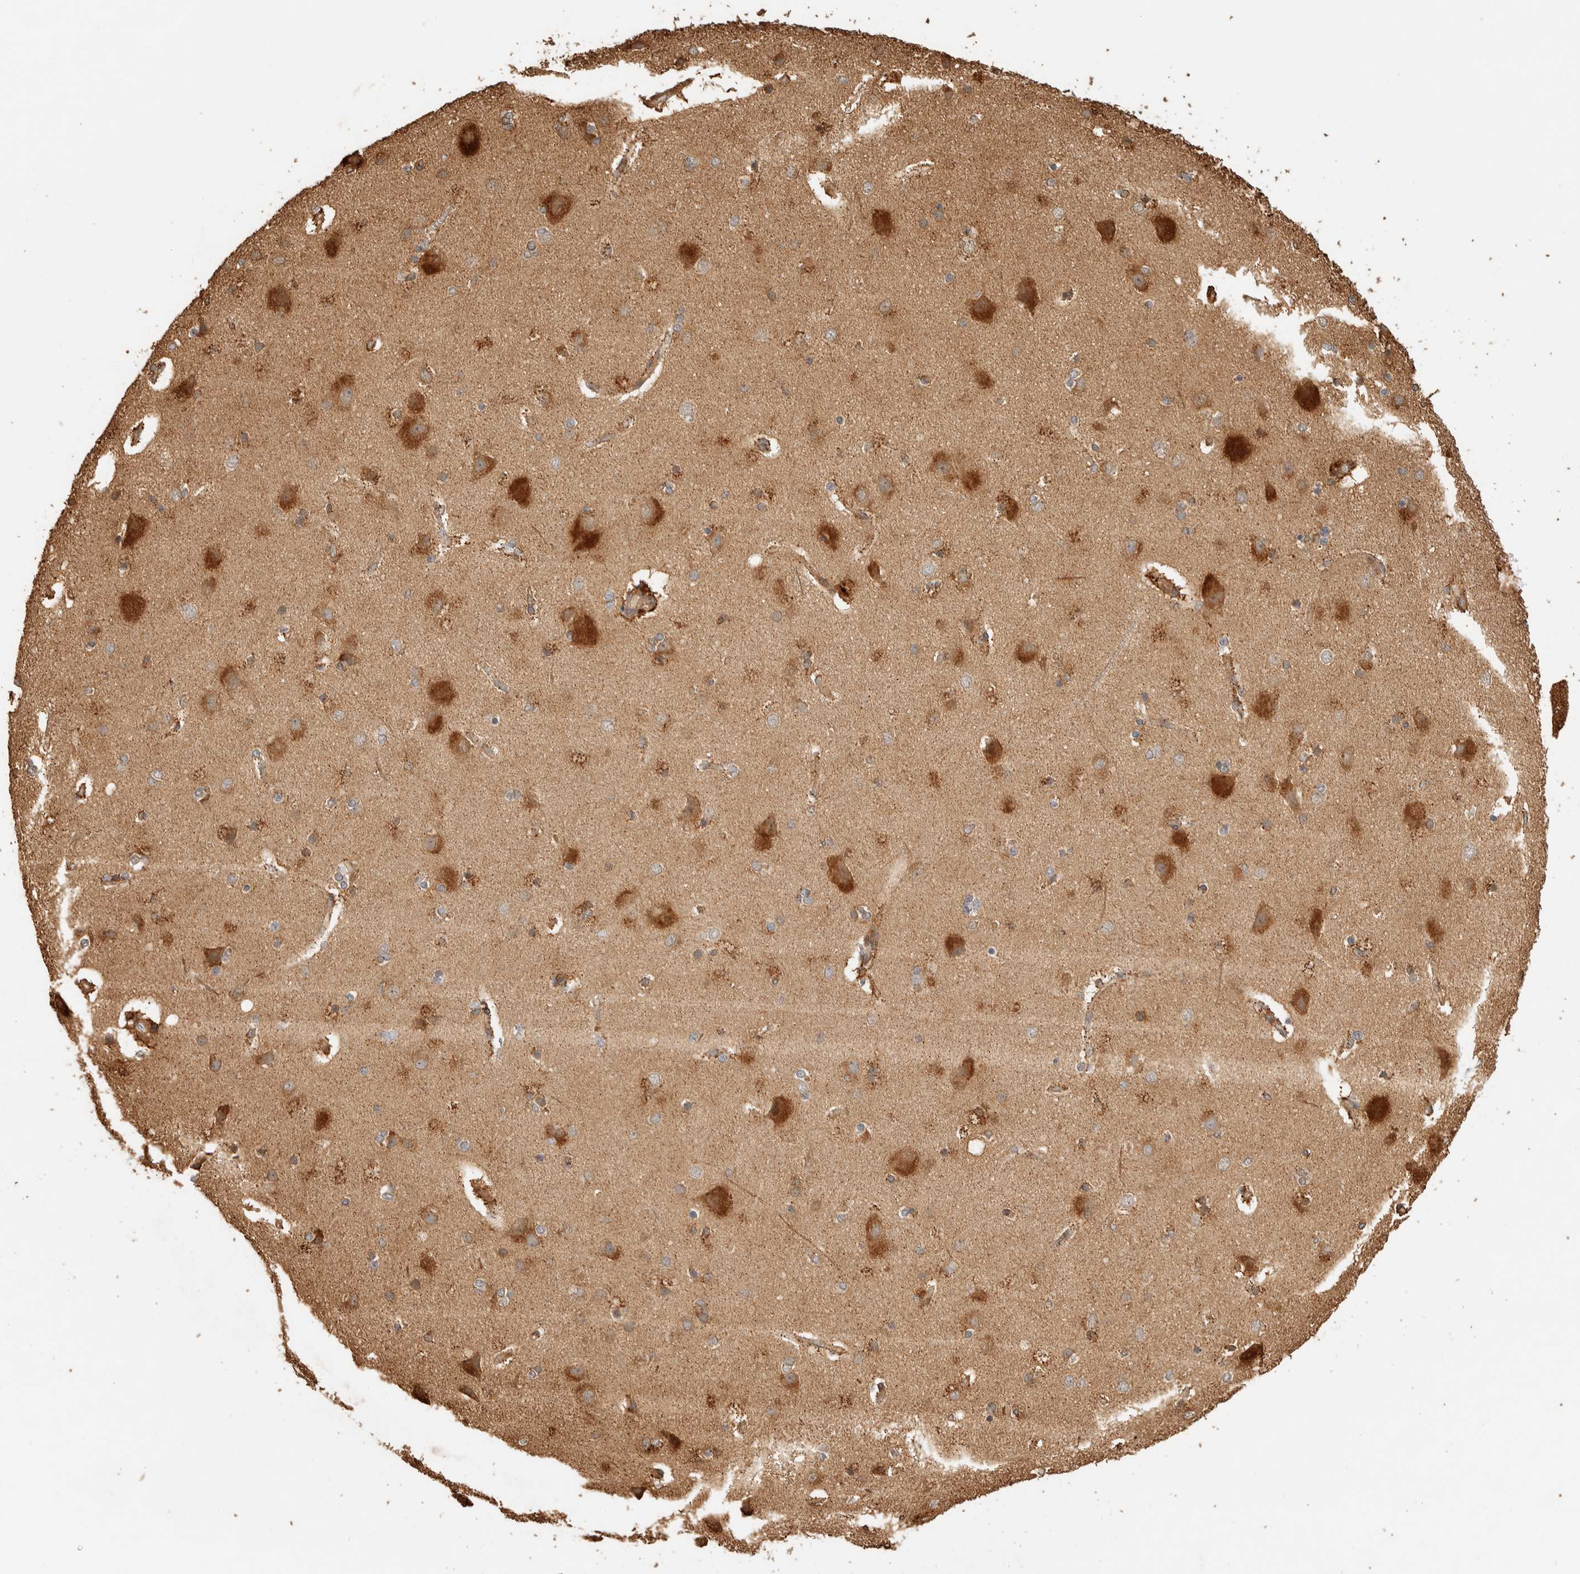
{"staining": {"intensity": "moderate", "quantity": "25%-75%", "location": "cytoplasmic/membranous"}, "tissue": "cerebral cortex", "cell_type": "Endothelial cells", "image_type": "normal", "snomed": [{"axis": "morphology", "description": "Normal tissue, NOS"}, {"axis": "topography", "description": "Cerebral cortex"}], "caption": "Protein analysis of unremarkable cerebral cortex demonstrates moderate cytoplasmic/membranous staining in about 25%-75% of endothelial cells. (IHC, brightfield microscopy, high magnification).", "gene": "EXOC7", "patient": {"sex": "female", "age": 54}}